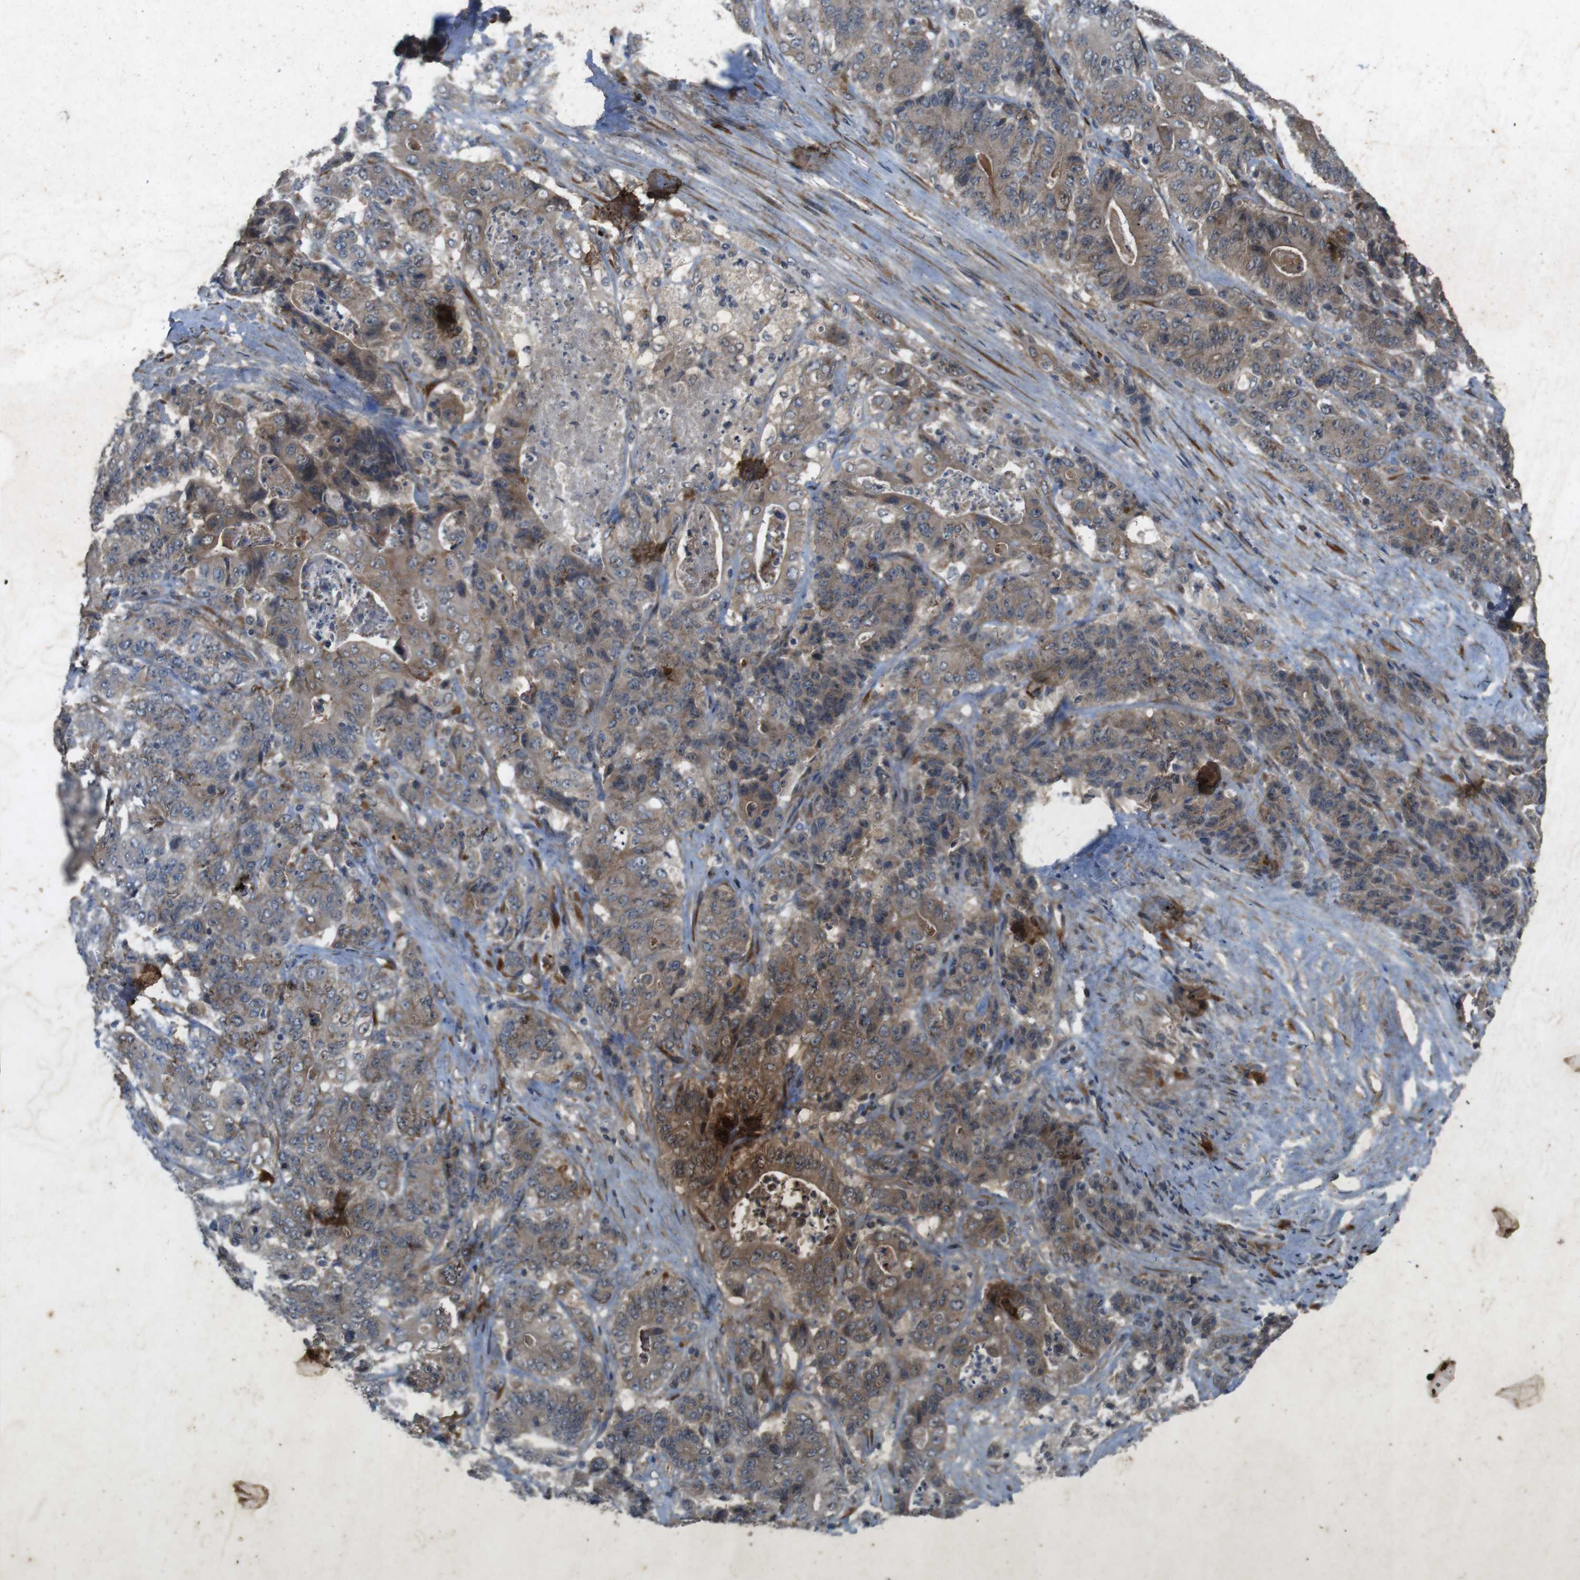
{"staining": {"intensity": "weak", "quantity": "25%-75%", "location": "cytoplasmic/membranous"}, "tissue": "stomach cancer", "cell_type": "Tumor cells", "image_type": "cancer", "snomed": [{"axis": "morphology", "description": "Adenocarcinoma, NOS"}, {"axis": "topography", "description": "Stomach"}], "caption": "Weak cytoplasmic/membranous protein positivity is appreciated in approximately 25%-75% of tumor cells in adenocarcinoma (stomach).", "gene": "FLCN", "patient": {"sex": "female", "age": 73}}